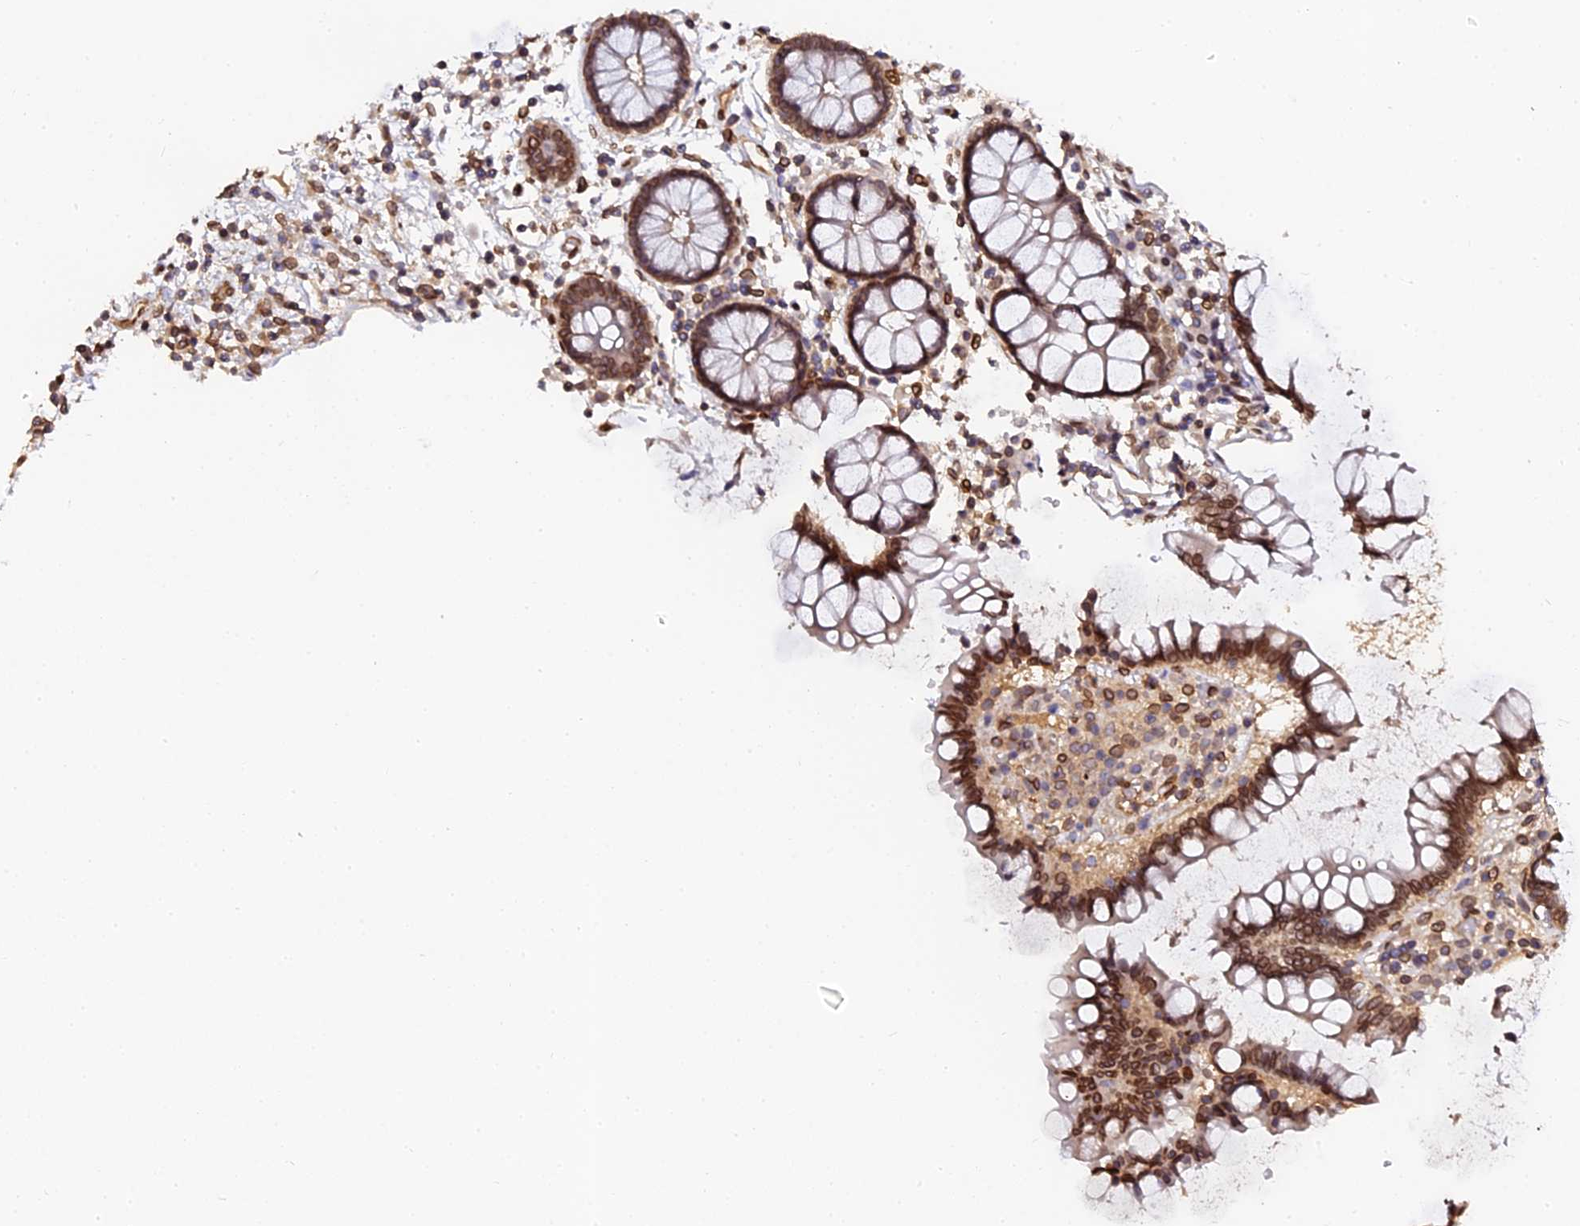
{"staining": {"intensity": "moderate", "quantity": "25%-75%", "location": "cytoplasmic/membranous"}, "tissue": "colon", "cell_type": "Endothelial cells", "image_type": "normal", "snomed": [{"axis": "morphology", "description": "Normal tissue, NOS"}, {"axis": "topography", "description": "Colon"}], "caption": "Colon was stained to show a protein in brown. There is medium levels of moderate cytoplasmic/membranous staining in about 25%-75% of endothelial cells. The staining was performed using DAB, with brown indicating positive protein expression. Nuclei are stained blue with hematoxylin.", "gene": "ANAPC5", "patient": {"sex": "female", "age": 79}}